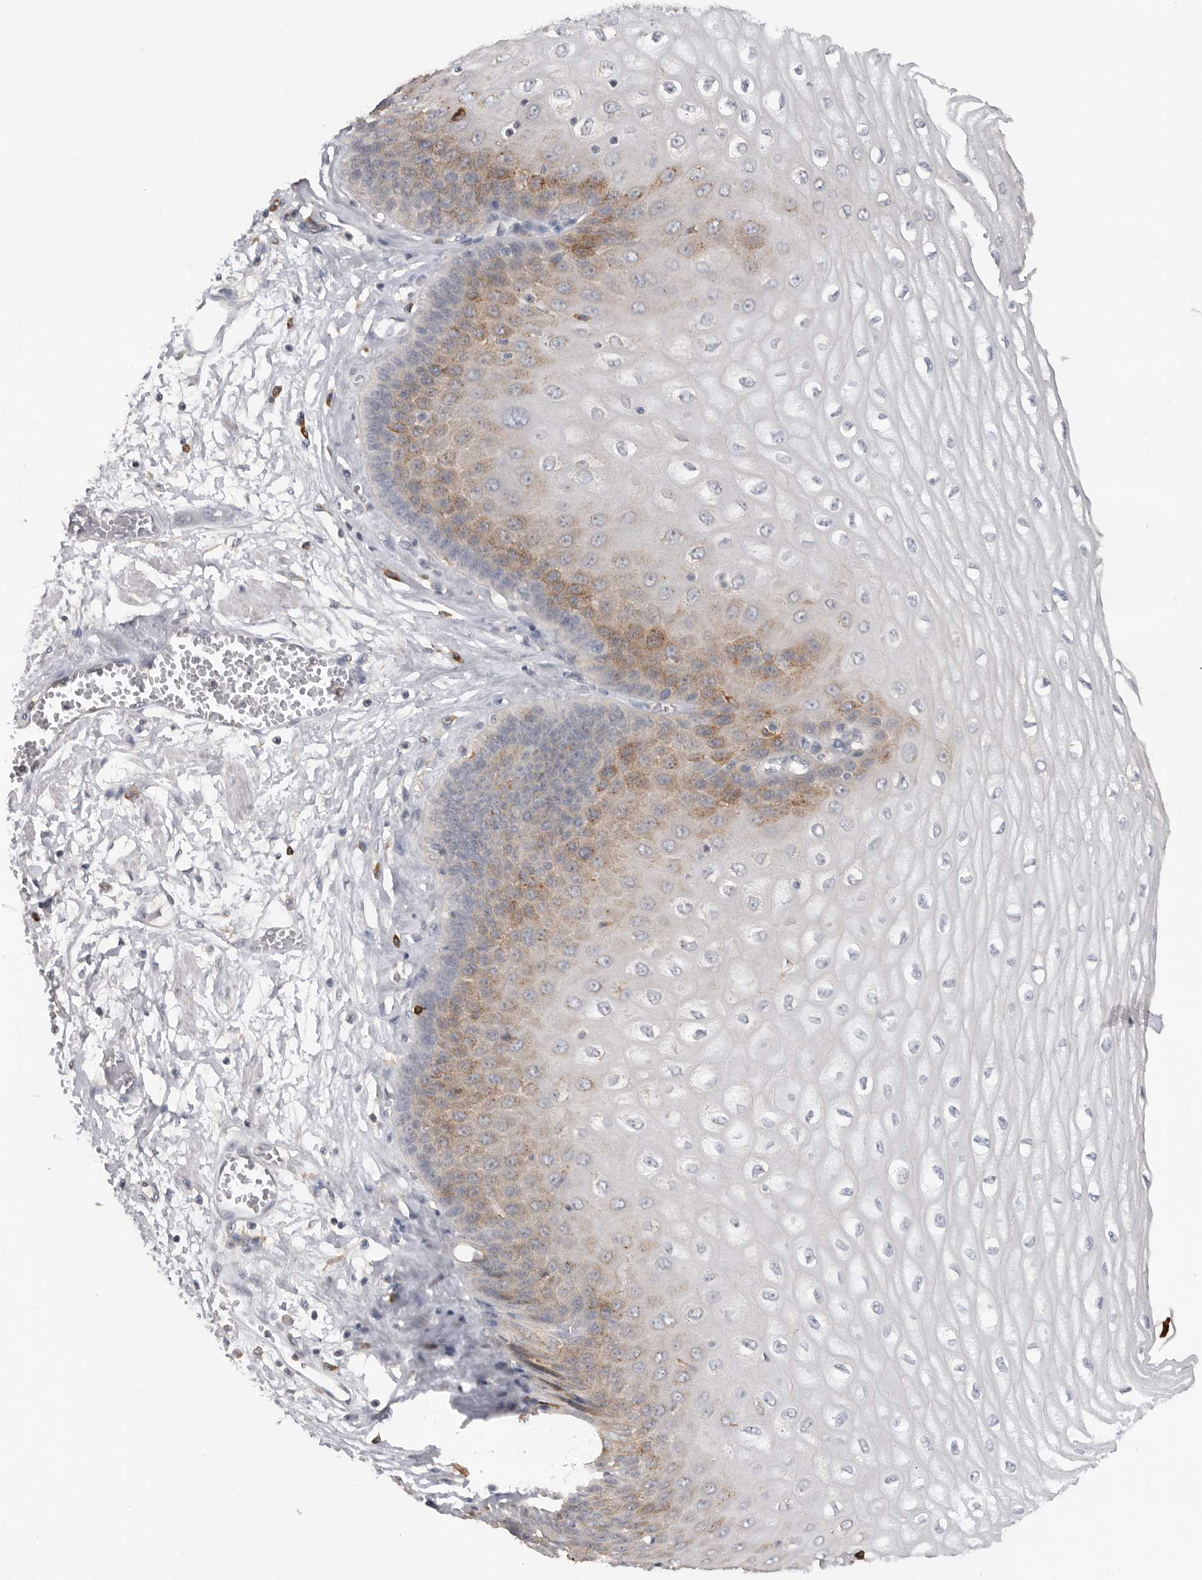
{"staining": {"intensity": "moderate", "quantity": "25%-75%", "location": "cytoplasmic/membranous"}, "tissue": "esophagus", "cell_type": "Squamous epithelial cells", "image_type": "normal", "snomed": [{"axis": "morphology", "description": "Normal tissue, NOS"}, {"axis": "topography", "description": "Esophagus"}], "caption": "Protein expression analysis of benign esophagus demonstrates moderate cytoplasmic/membranous expression in about 25%-75% of squamous epithelial cells. (brown staining indicates protein expression, while blue staining denotes nuclei).", "gene": "TFRC", "patient": {"sex": "male", "age": 60}}